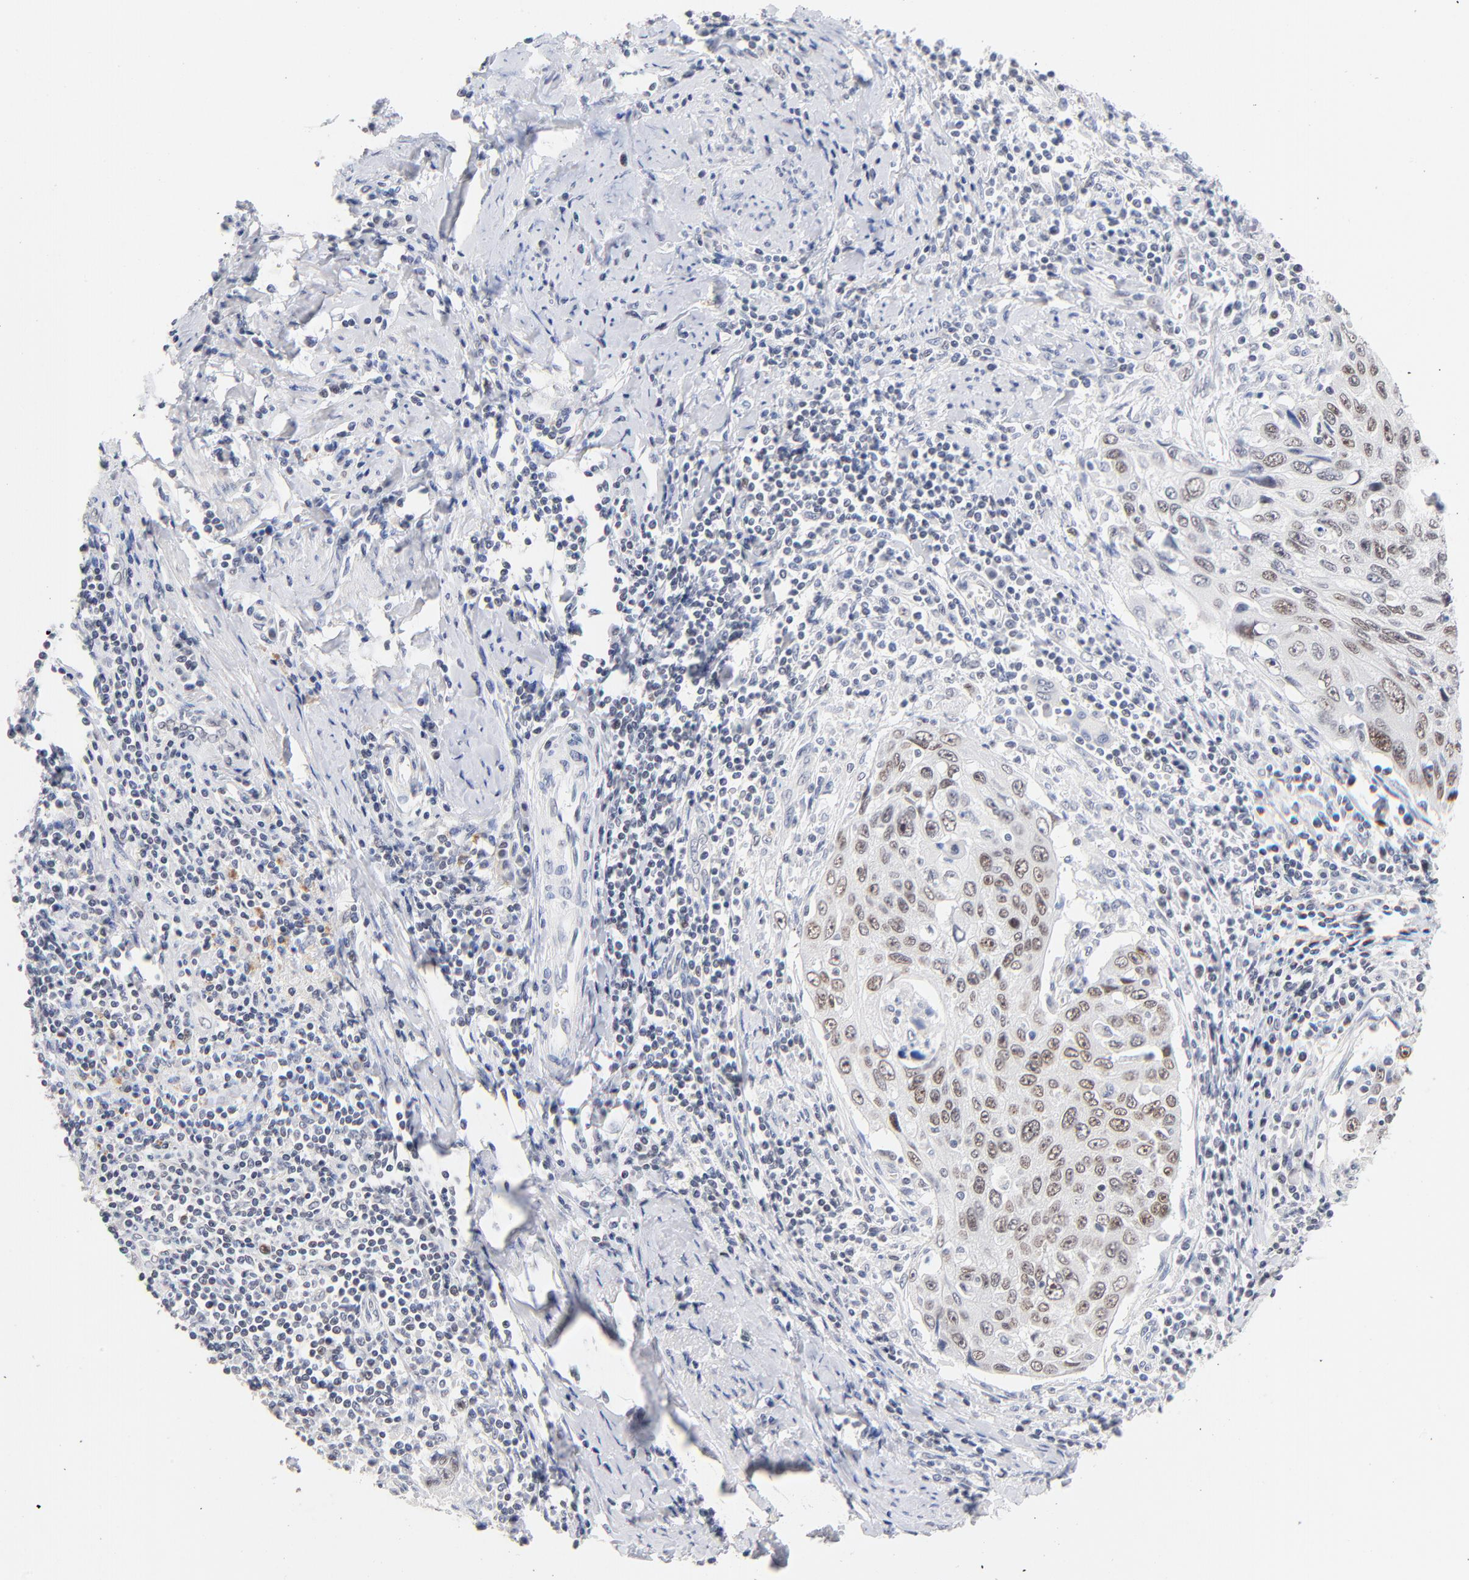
{"staining": {"intensity": "weak", "quantity": "25%-75%", "location": "nuclear"}, "tissue": "cervical cancer", "cell_type": "Tumor cells", "image_type": "cancer", "snomed": [{"axis": "morphology", "description": "Squamous cell carcinoma, NOS"}, {"axis": "topography", "description": "Cervix"}], "caption": "The immunohistochemical stain shows weak nuclear positivity in tumor cells of cervical cancer (squamous cell carcinoma) tissue.", "gene": "ORC2", "patient": {"sex": "female", "age": 53}}